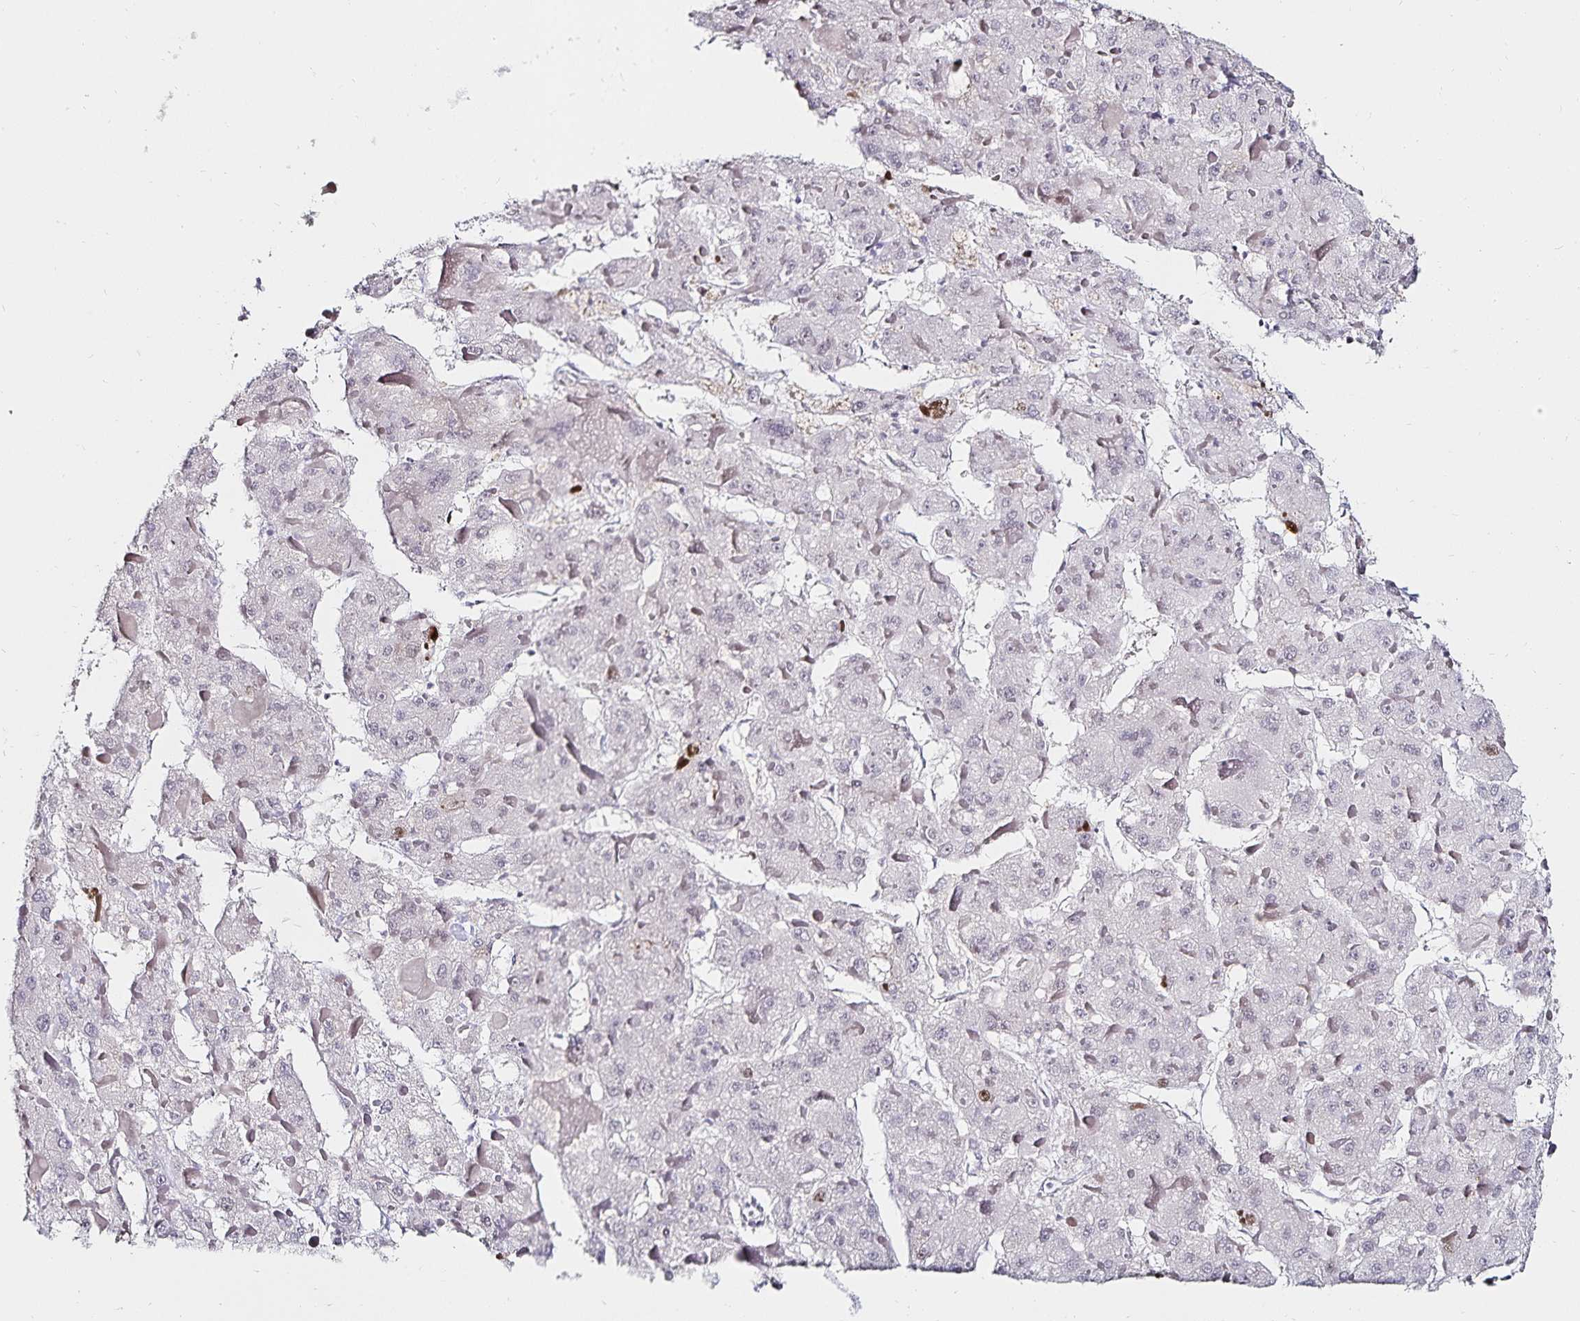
{"staining": {"intensity": "moderate", "quantity": "<25%", "location": "nuclear"}, "tissue": "liver cancer", "cell_type": "Tumor cells", "image_type": "cancer", "snomed": [{"axis": "morphology", "description": "Carcinoma, Hepatocellular, NOS"}, {"axis": "topography", "description": "Liver"}], "caption": "Liver cancer tissue shows moderate nuclear expression in about <25% of tumor cells", "gene": "ANLN", "patient": {"sex": "female", "age": 73}}